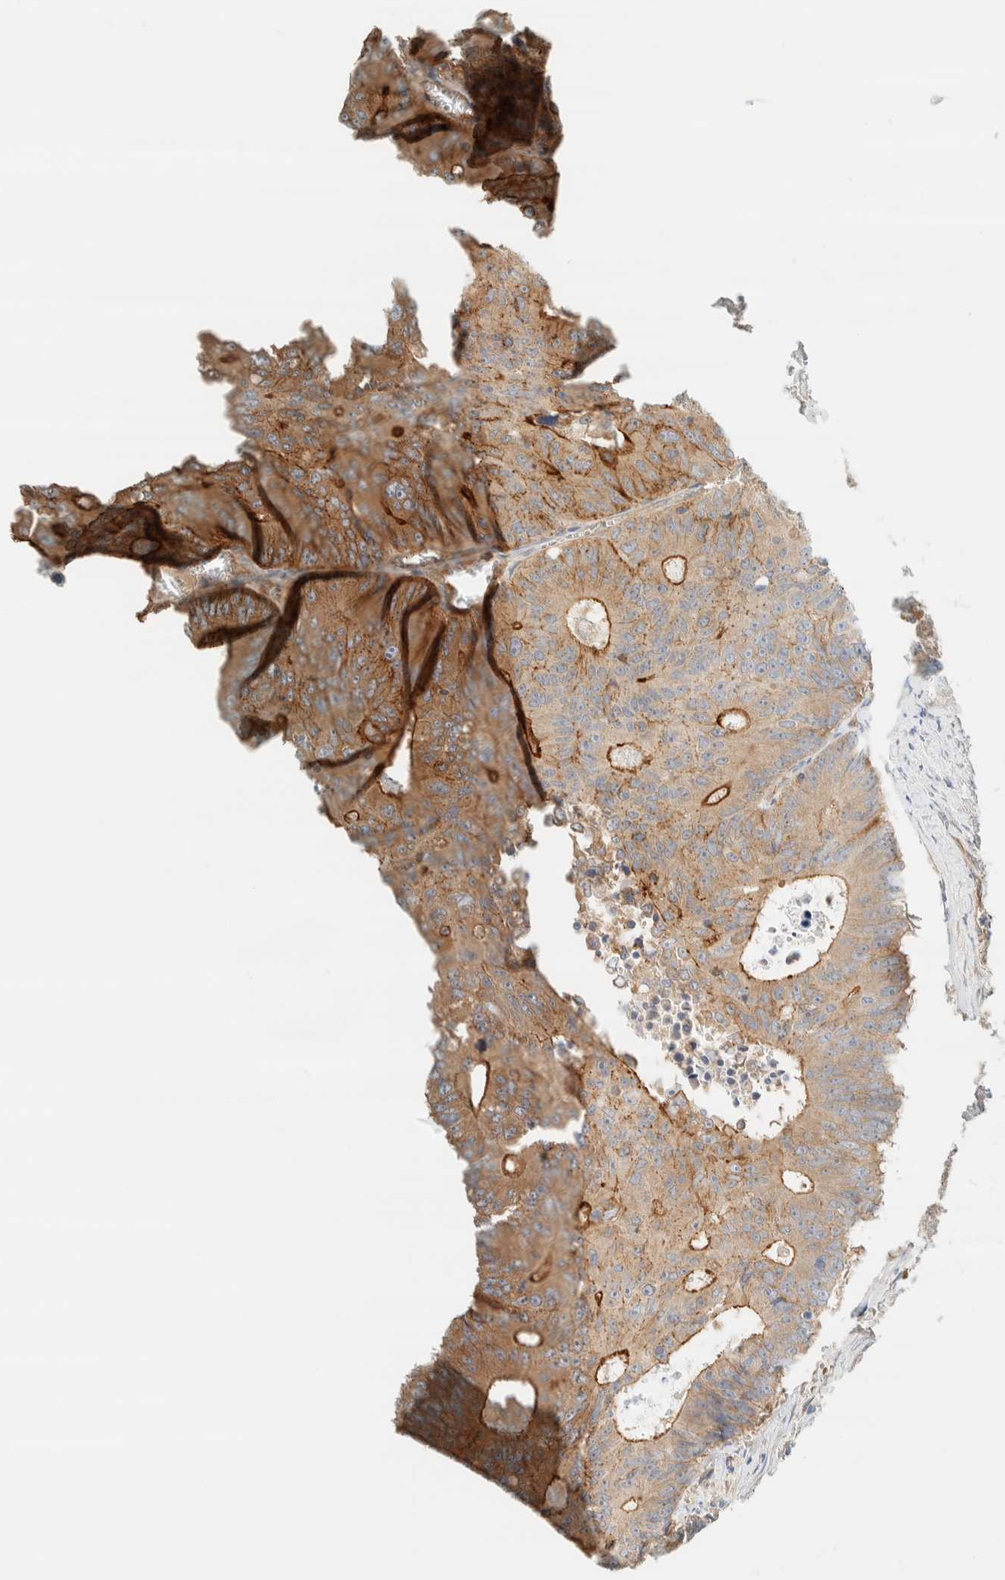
{"staining": {"intensity": "moderate", "quantity": ">75%", "location": "cytoplasmic/membranous"}, "tissue": "colorectal cancer", "cell_type": "Tumor cells", "image_type": "cancer", "snomed": [{"axis": "morphology", "description": "Adenocarcinoma, NOS"}, {"axis": "topography", "description": "Colon"}], "caption": "This histopathology image exhibits adenocarcinoma (colorectal) stained with IHC to label a protein in brown. The cytoplasmic/membranous of tumor cells show moderate positivity for the protein. Nuclei are counter-stained blue.", "gene": "LIMA1", "patient": {"sex": "male", "age": 87}}